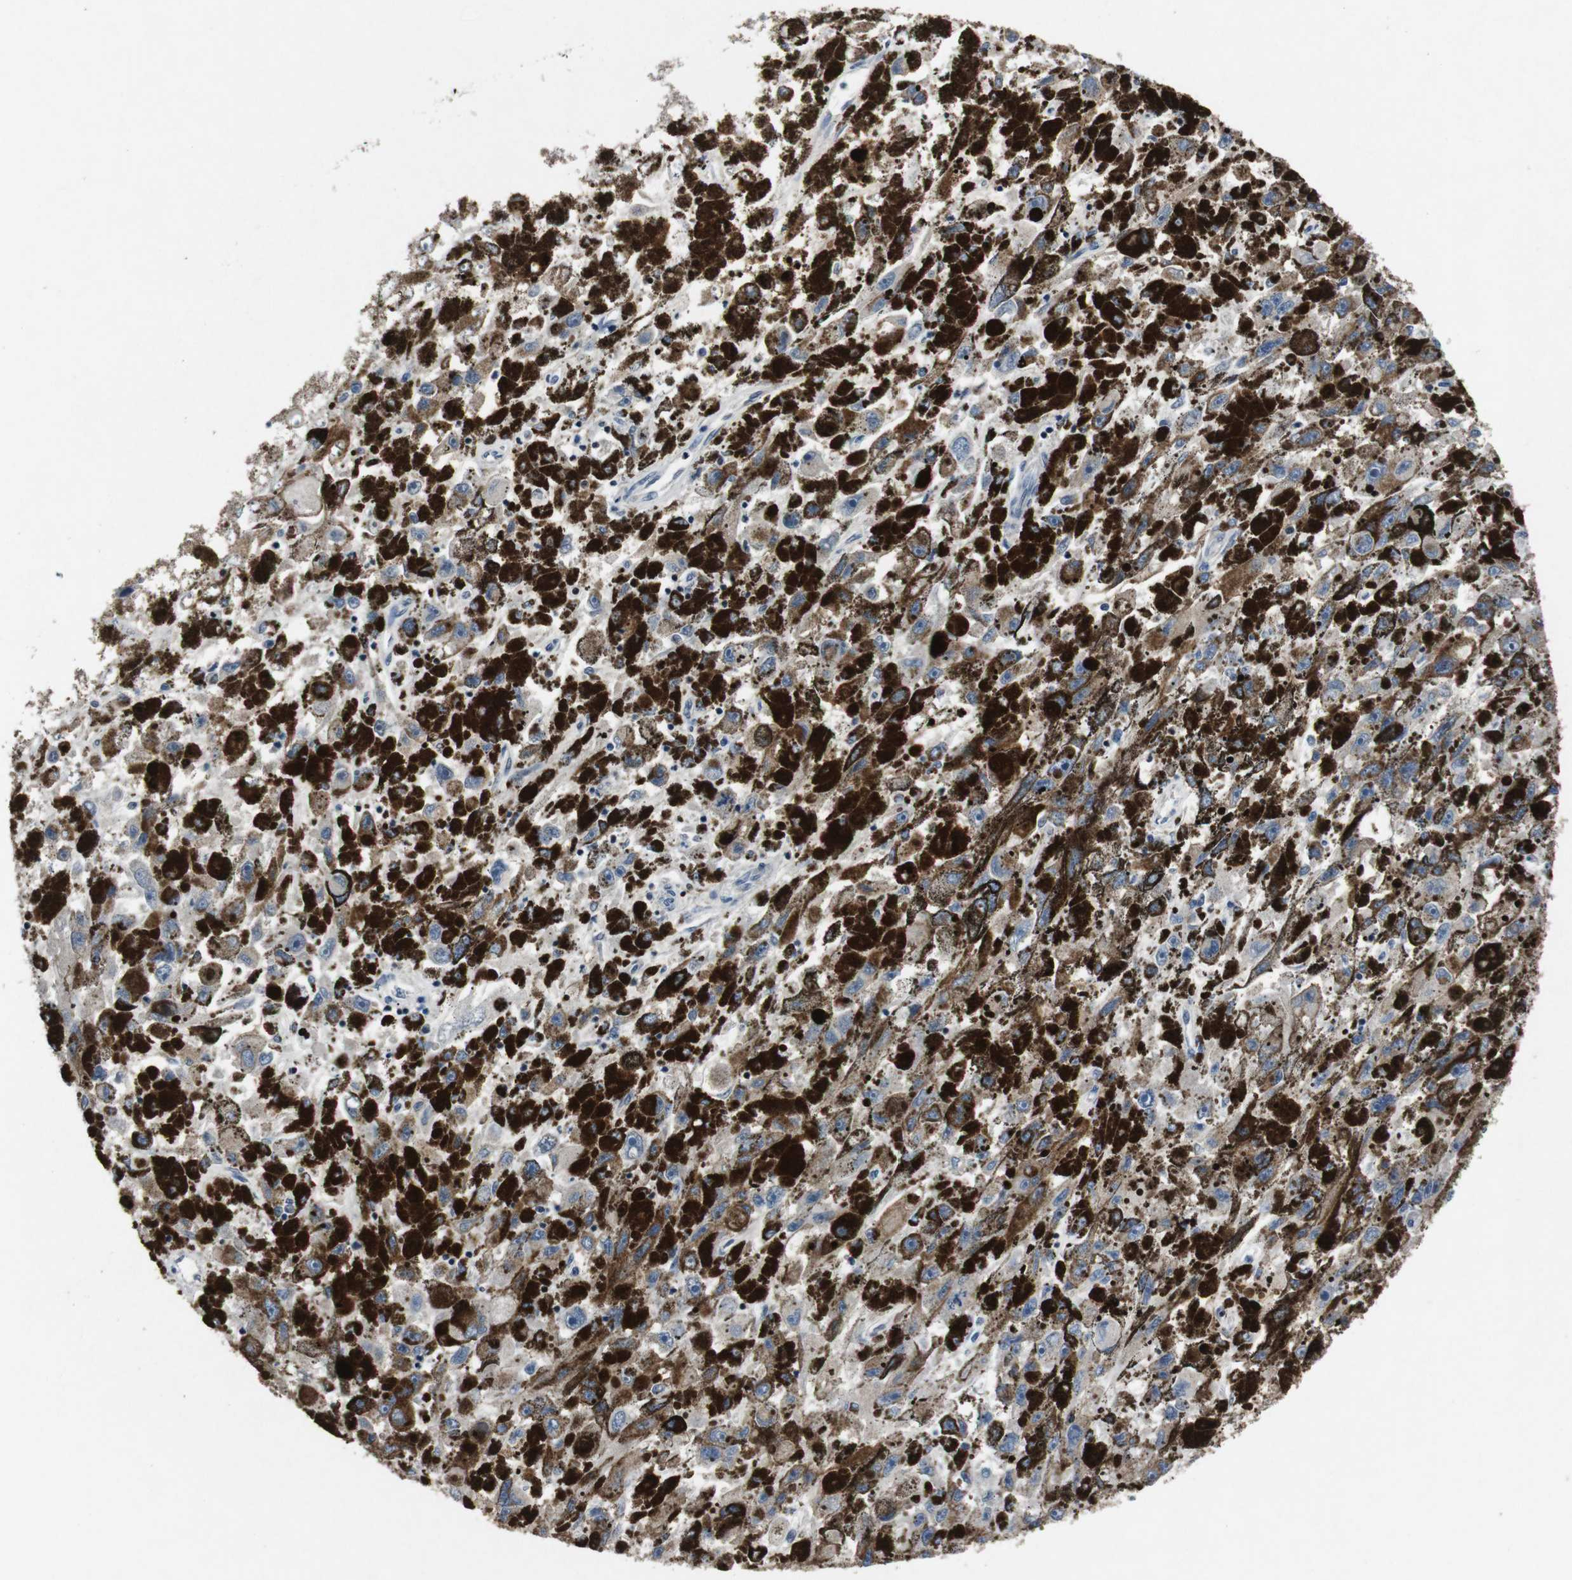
{"staining": {"intensity": "weak", "quantity": "<25%", "location": "cytoplasmic/membranous"}, "tissue": "melanoma", "cell_type": "Tumor cells", "image_type": "cancer", "snomed": [{"axis": "morphology", "description": "Malignant melanoma, NOS"}, {"axis": "topography", "description": "Skin"}], "caption": "DAB immunohistochemical staining of human malignant melanoma demonstrates no significant expression in tumor cells. Nuclei are stained in blue.", "gene": "STAT4", "patient": {"sex": "female", "age": 104}}